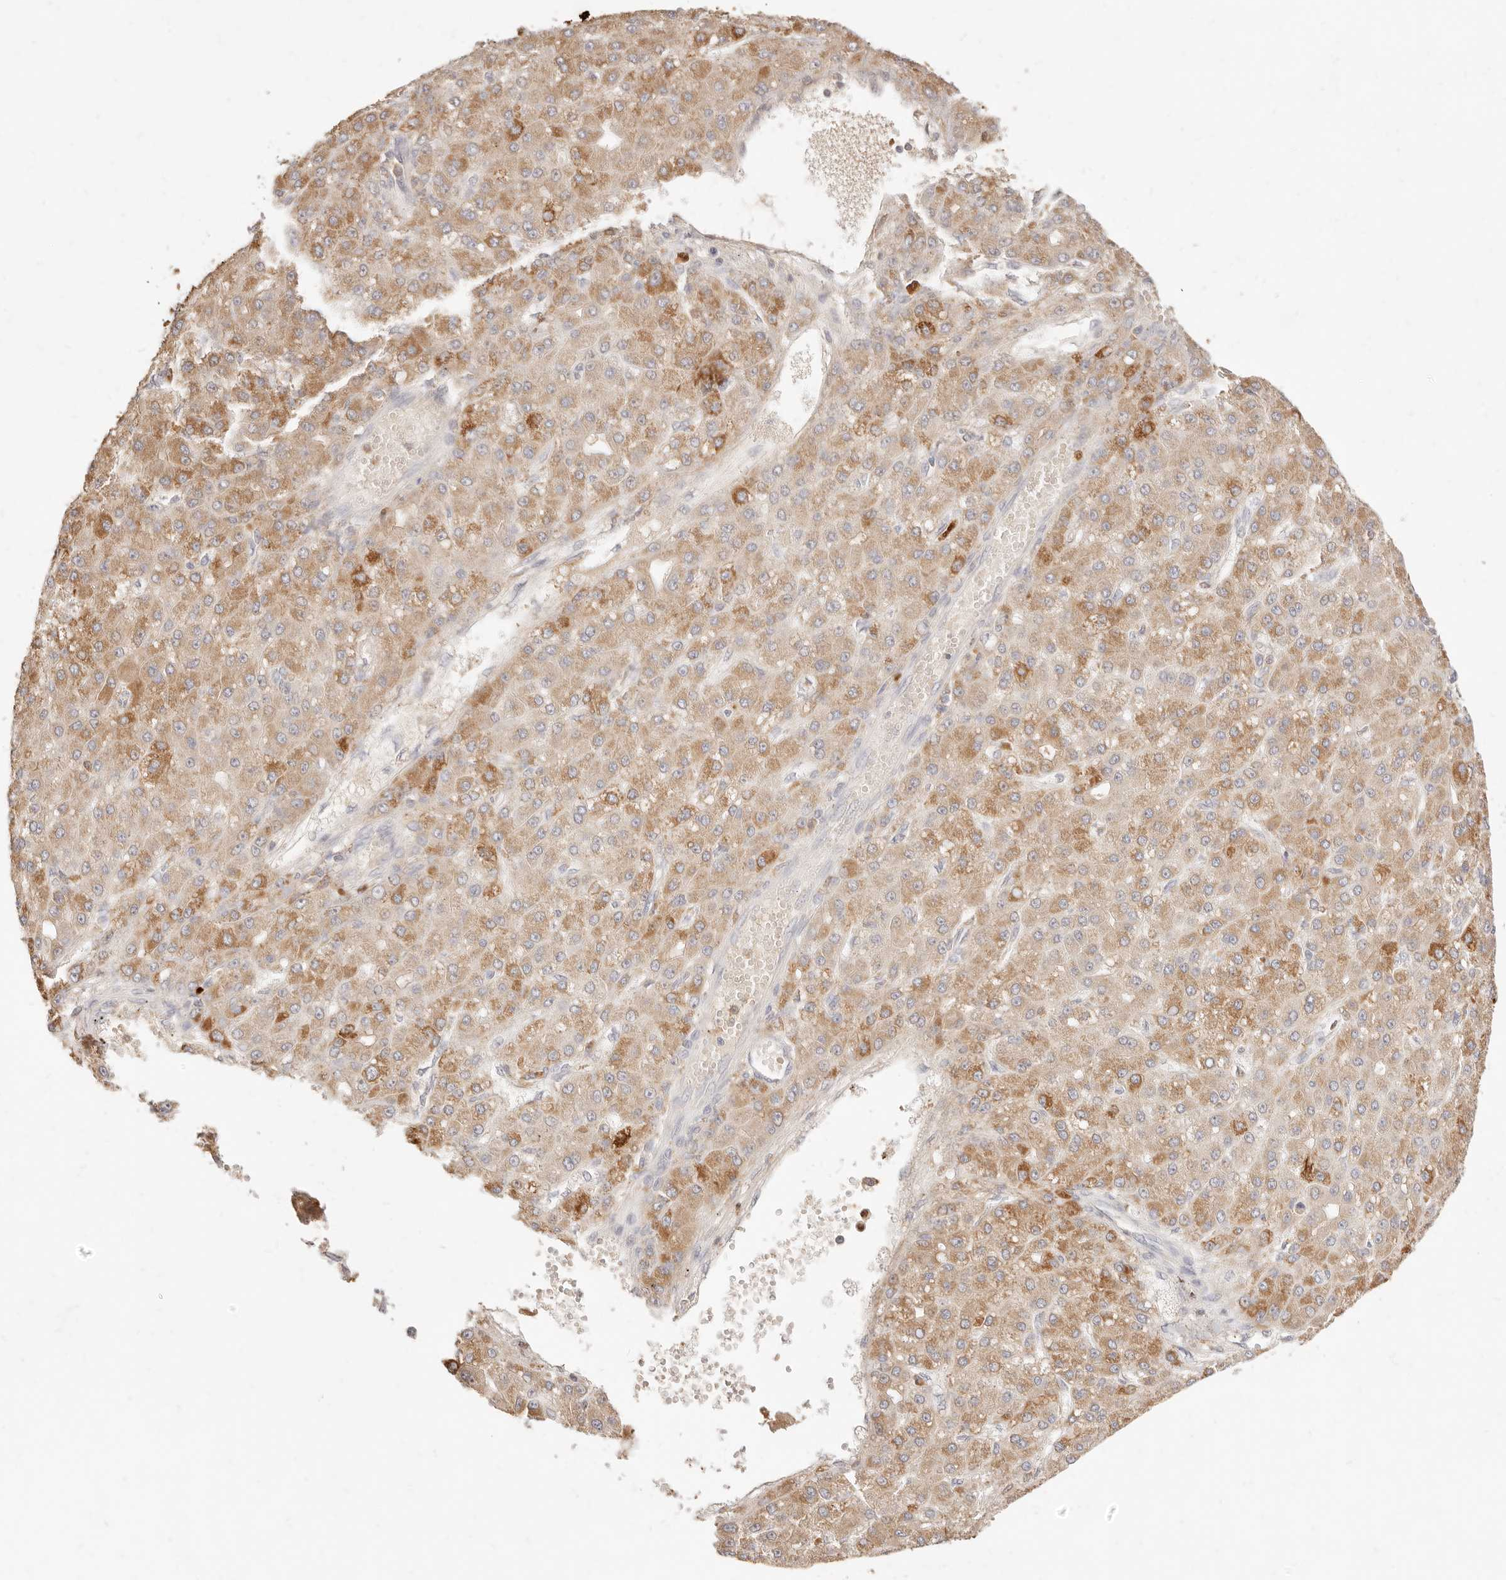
{"staining": {"intensity": "moderate", "quantity": ">75%", "location": "cytoplasmic/membranous"}, "tissue": "liver cancer", "cell_type": "Tumor cells", "image_type": "cancer", "snomed": [{"axis": "morphology", "description": "Carcinoma, Hepatocellular, NOS"}, {"axis": "topography", "description": "Liver"}], "caption": "The image exhibits staining of liver hepatocellular carcinoma, revealing moderate cytoplasmic/membranous protein staining (brown color) within tumor cells.", "gene": "TMTC2", "patient": {"sex": "male", "age": 67}}